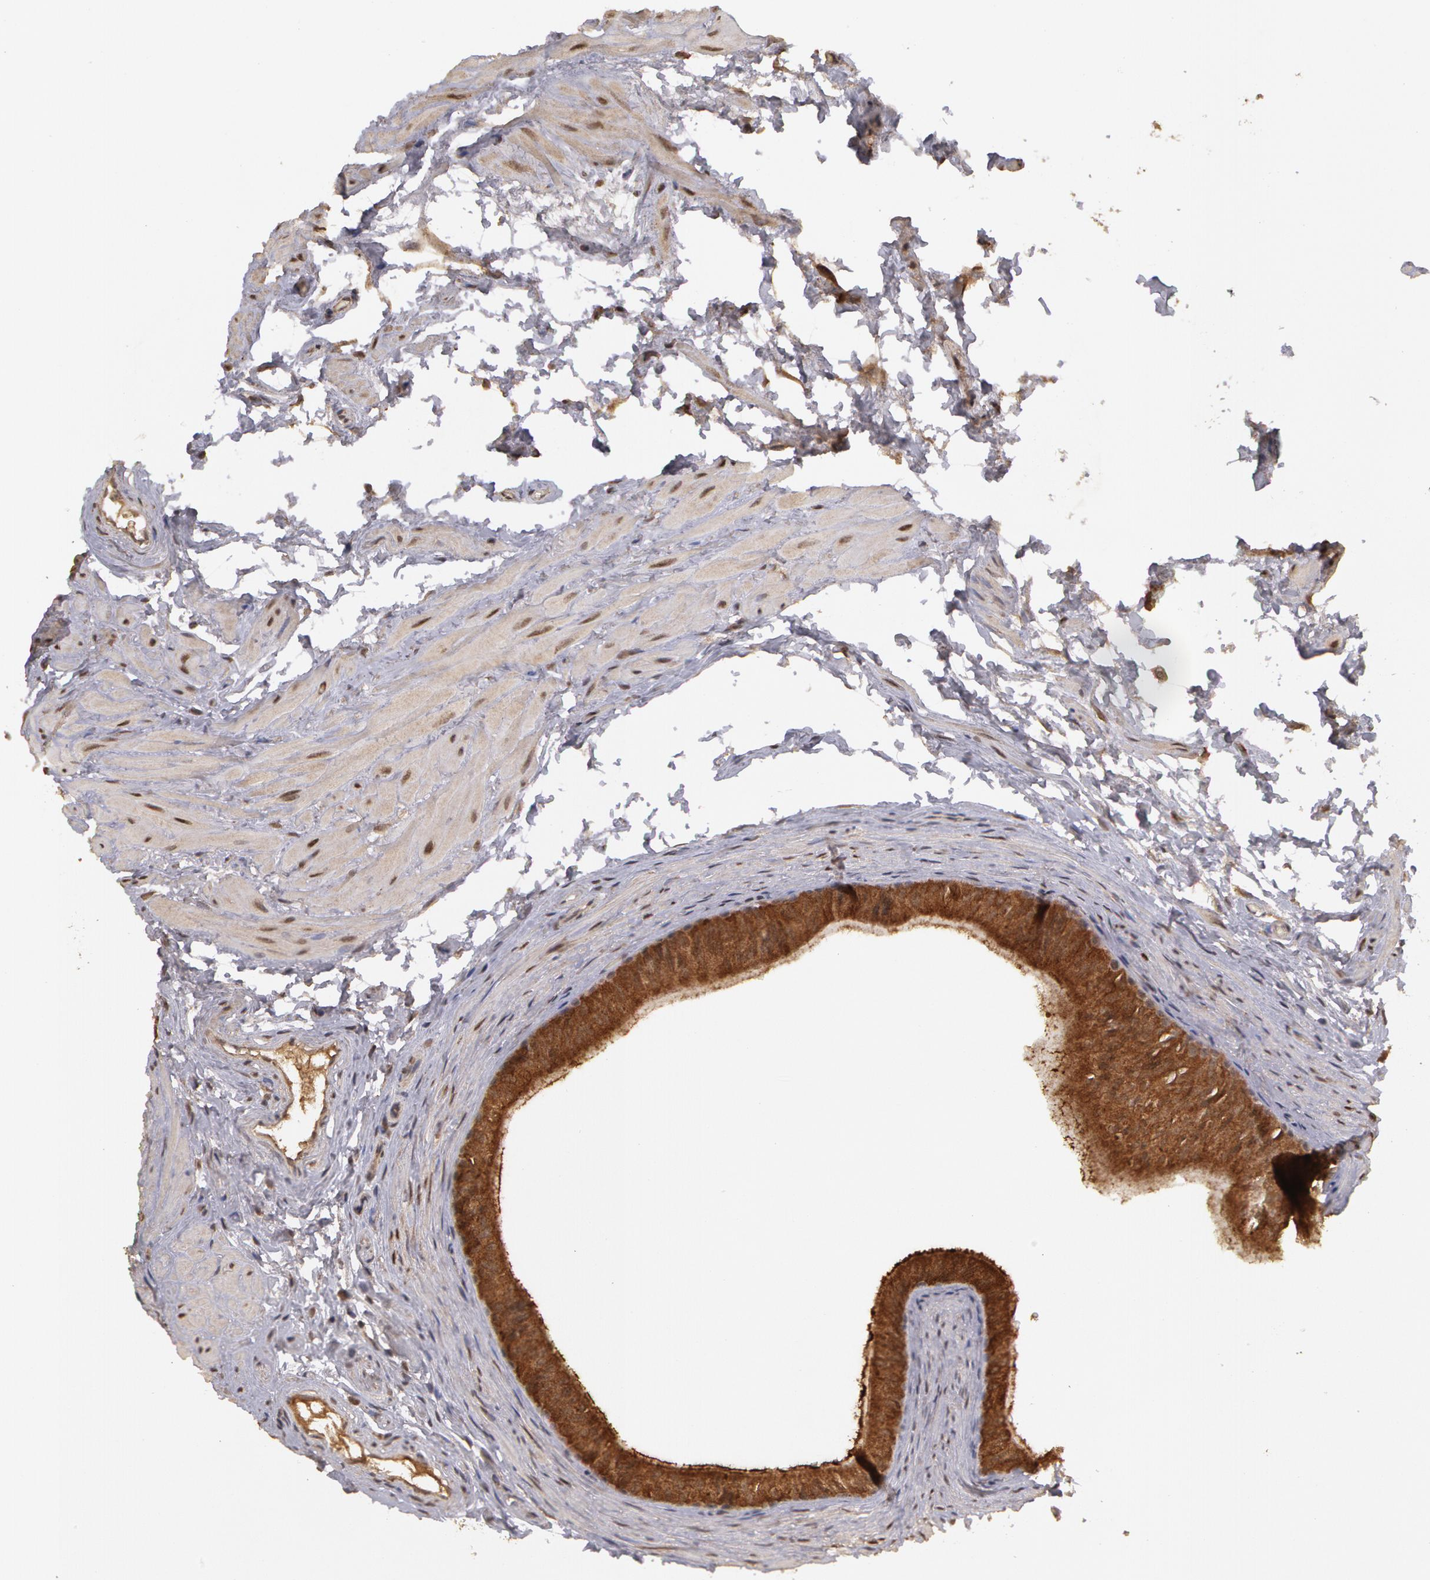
{"staining": {"intensity": "strong", "quantity": ">75%", "location": "cytoplasmic/membranous,nuclear"}, "tissue": "epididymis", "cell_type": "Glandular cells", "image_type": "normal", "snomed": [{"axis": "morphology", "description": "Normal tissue, NOS"}, {"axis": "topography", "description": "Testis"}, {"axis": "topography", "description": "Epididymis"}], "caption": "Protein expression analysis of unremarkable epididymis demonstrates strong cytoplasmic/membranous,nuclear staining in about >75% of glandular cells.", "gene": "GLIS1", "patient": {"sex": "male", "age": 36}}